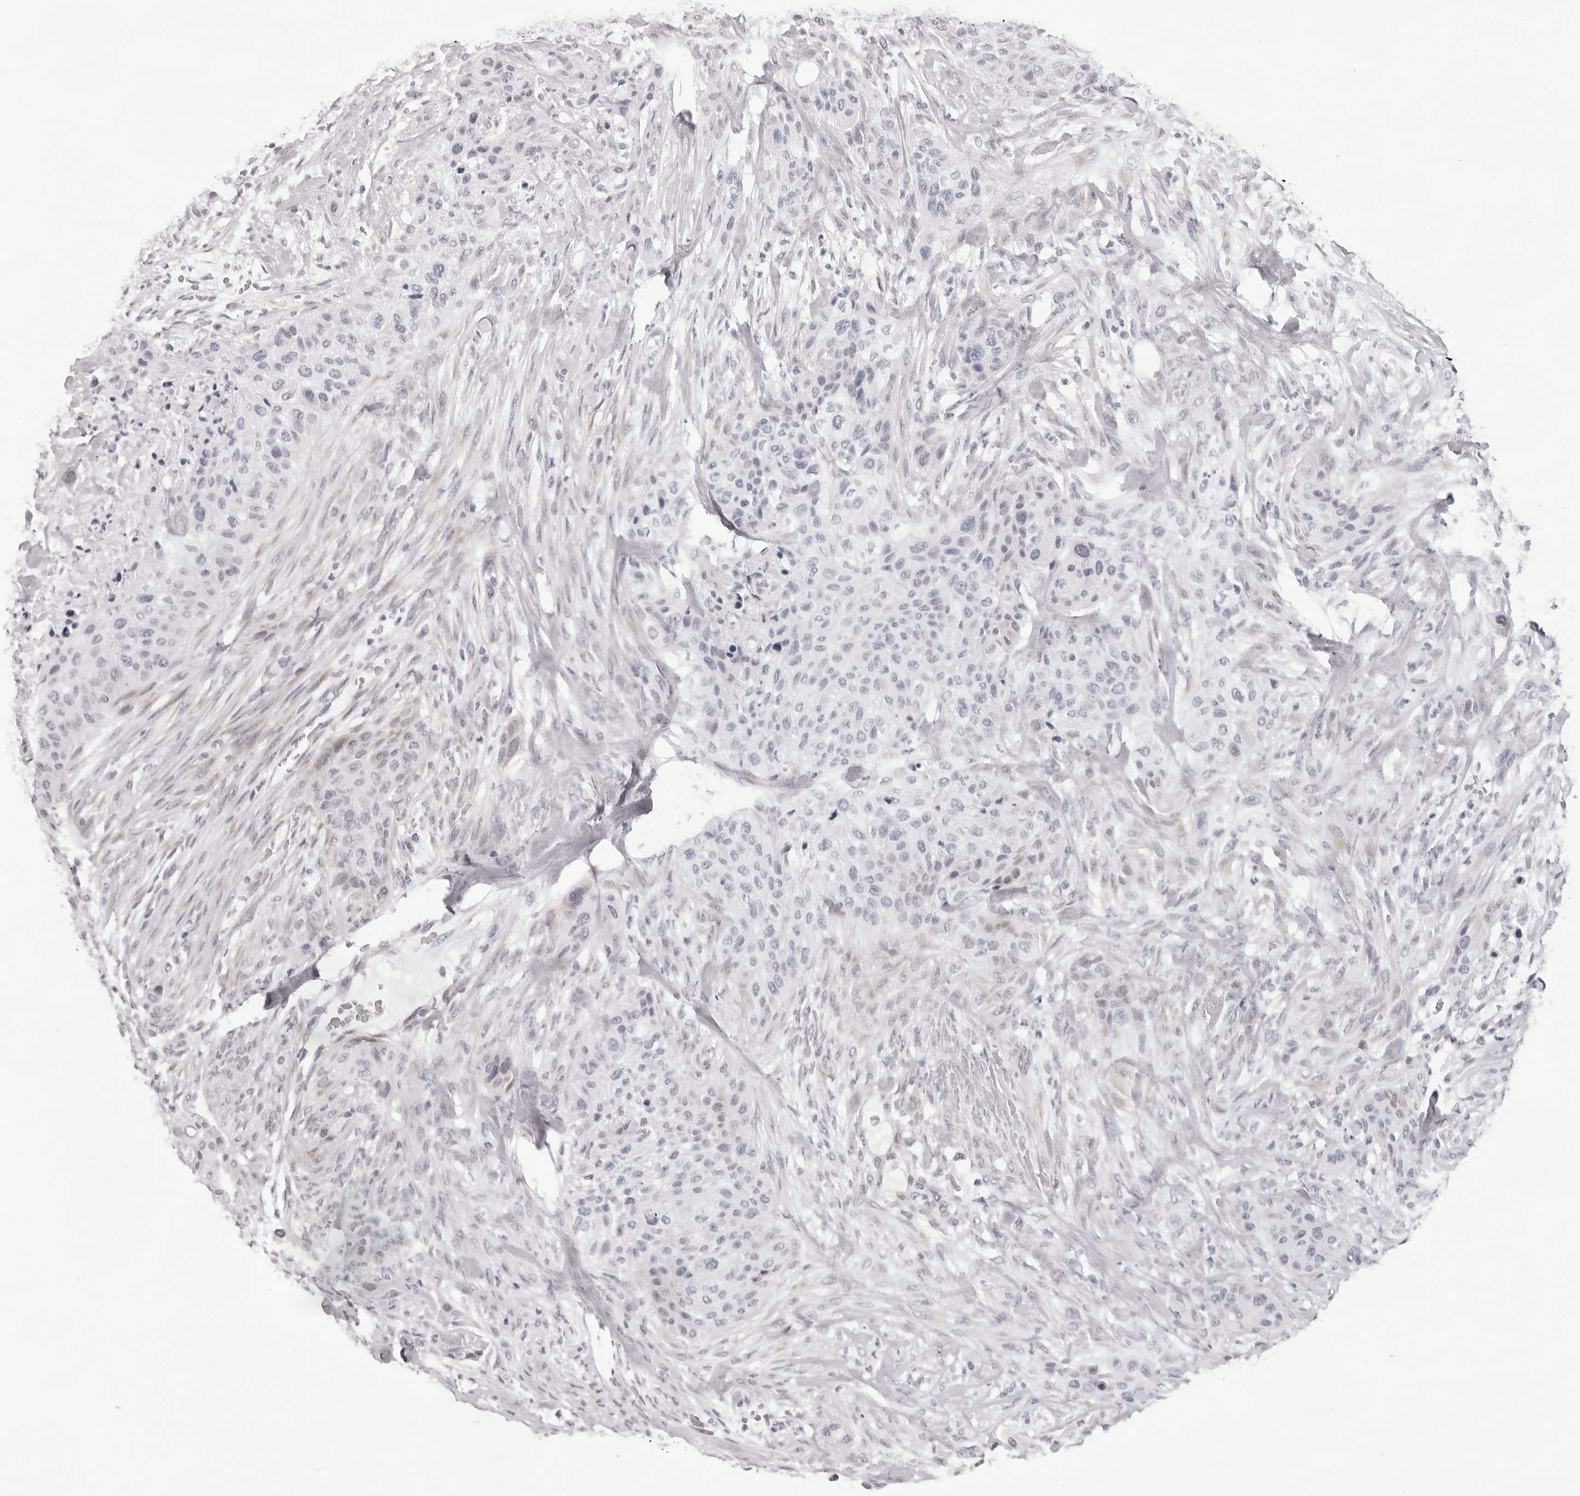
{"staining": {"intensity": "negative", "quantity": "none", "location": "none"}, "tissue": "urothelial cancer", "cell_type": "Tumor cells", "image_type": "cancer", "snomed": [{"axis": "morphology", "description": "Urothelial carcinoma, High grade"}, {"axis": "topography", "description": "Urinary bladder"}], "caption": "DAB (3,3'-diaminobenzidine) immunohistochemical staining of human urothelial cancer displays no significant expression in tumor cells.", "gene": "SMIM2", "patient": {"sex": "male", "age": 35}}